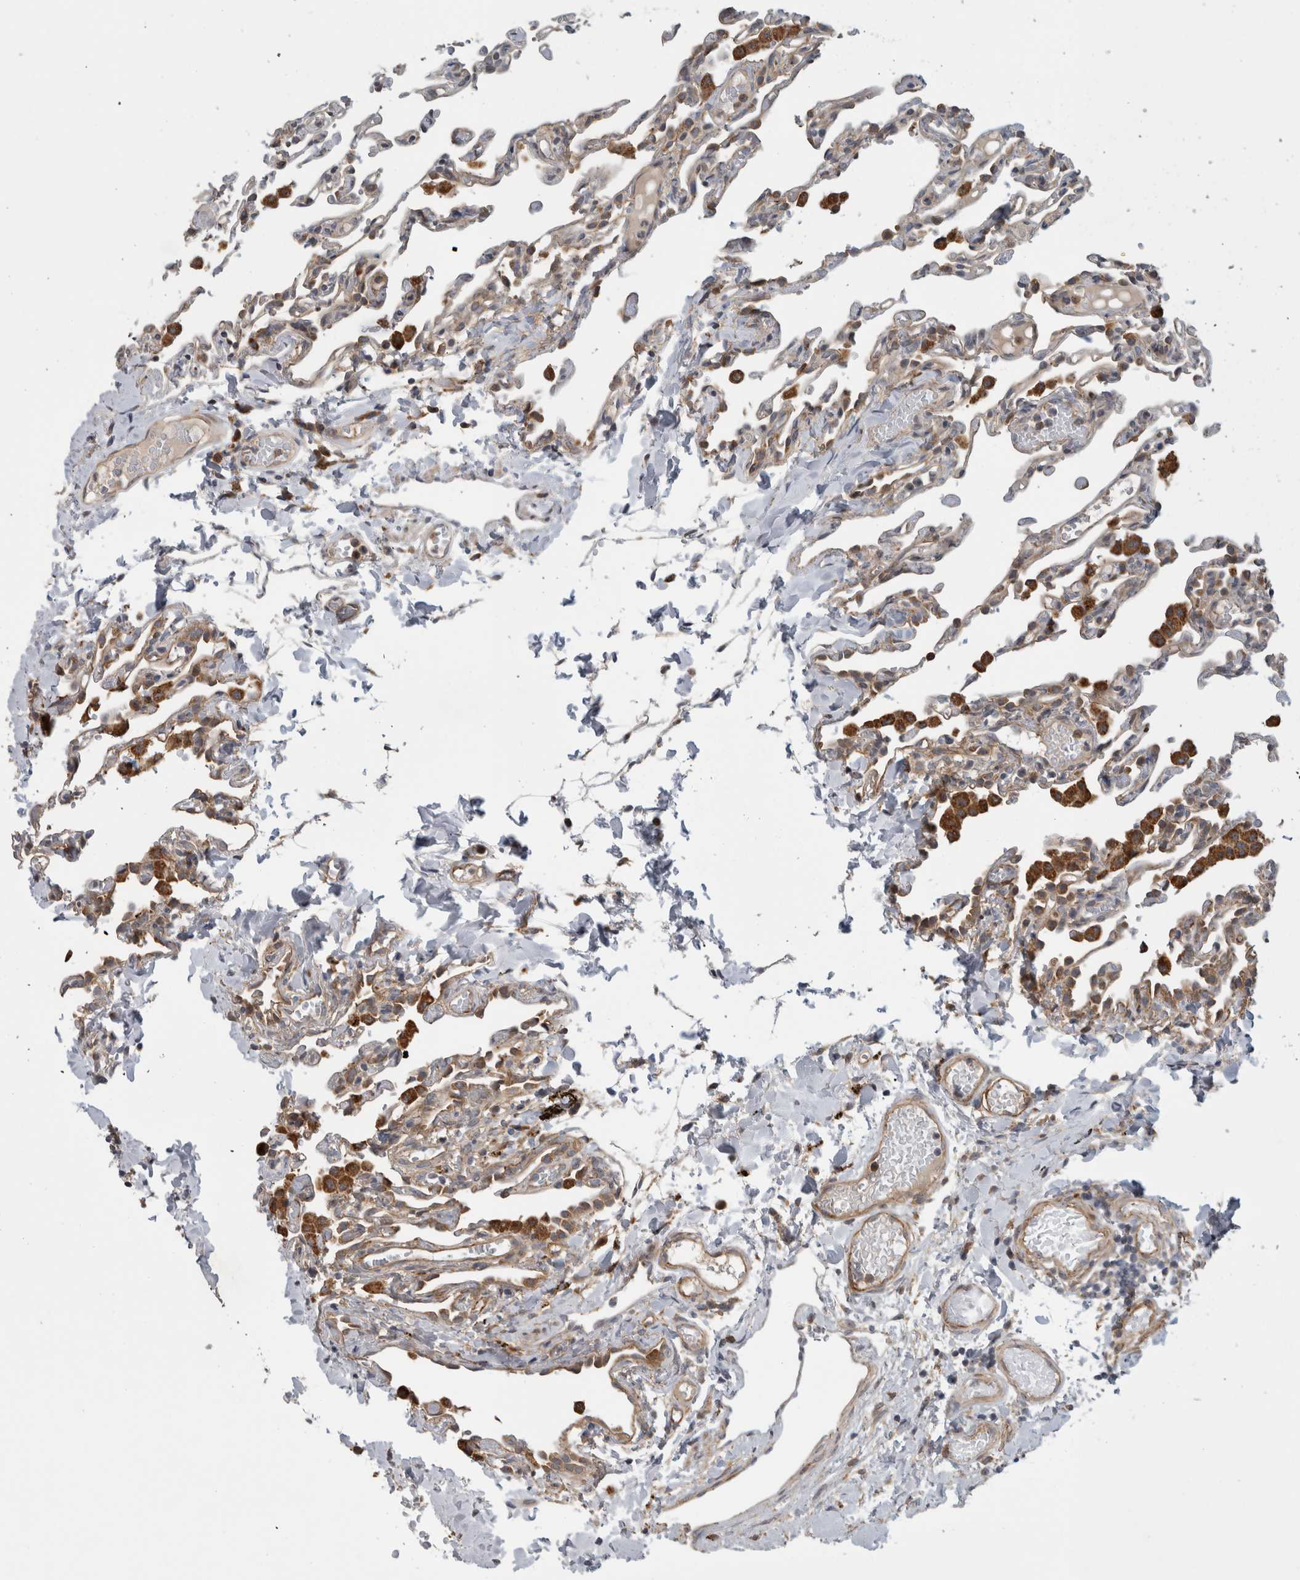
{"staining": {"intensity": "moderate", "quantity": "25%-75%", "location": "cytoplasmic/membranous"}, "tissue": "lung", "cell_type": "Alveolar cells", "image_type": "normal", "snomed": [{"axis": "morphology", "description": "Normal tissue, NOS"}, {"axis": "topography", "description": "Lung"}], "caption": "Immunohistochemistry image of unremarkable lung stained for a protein (brown), which exhibits medium levels of moderate cytoplasmic/membranous positivity in about 25%-75% of alveolar cells.", "gene": "ADGRL3", "patient": {"sex": "male", "age": 21}}